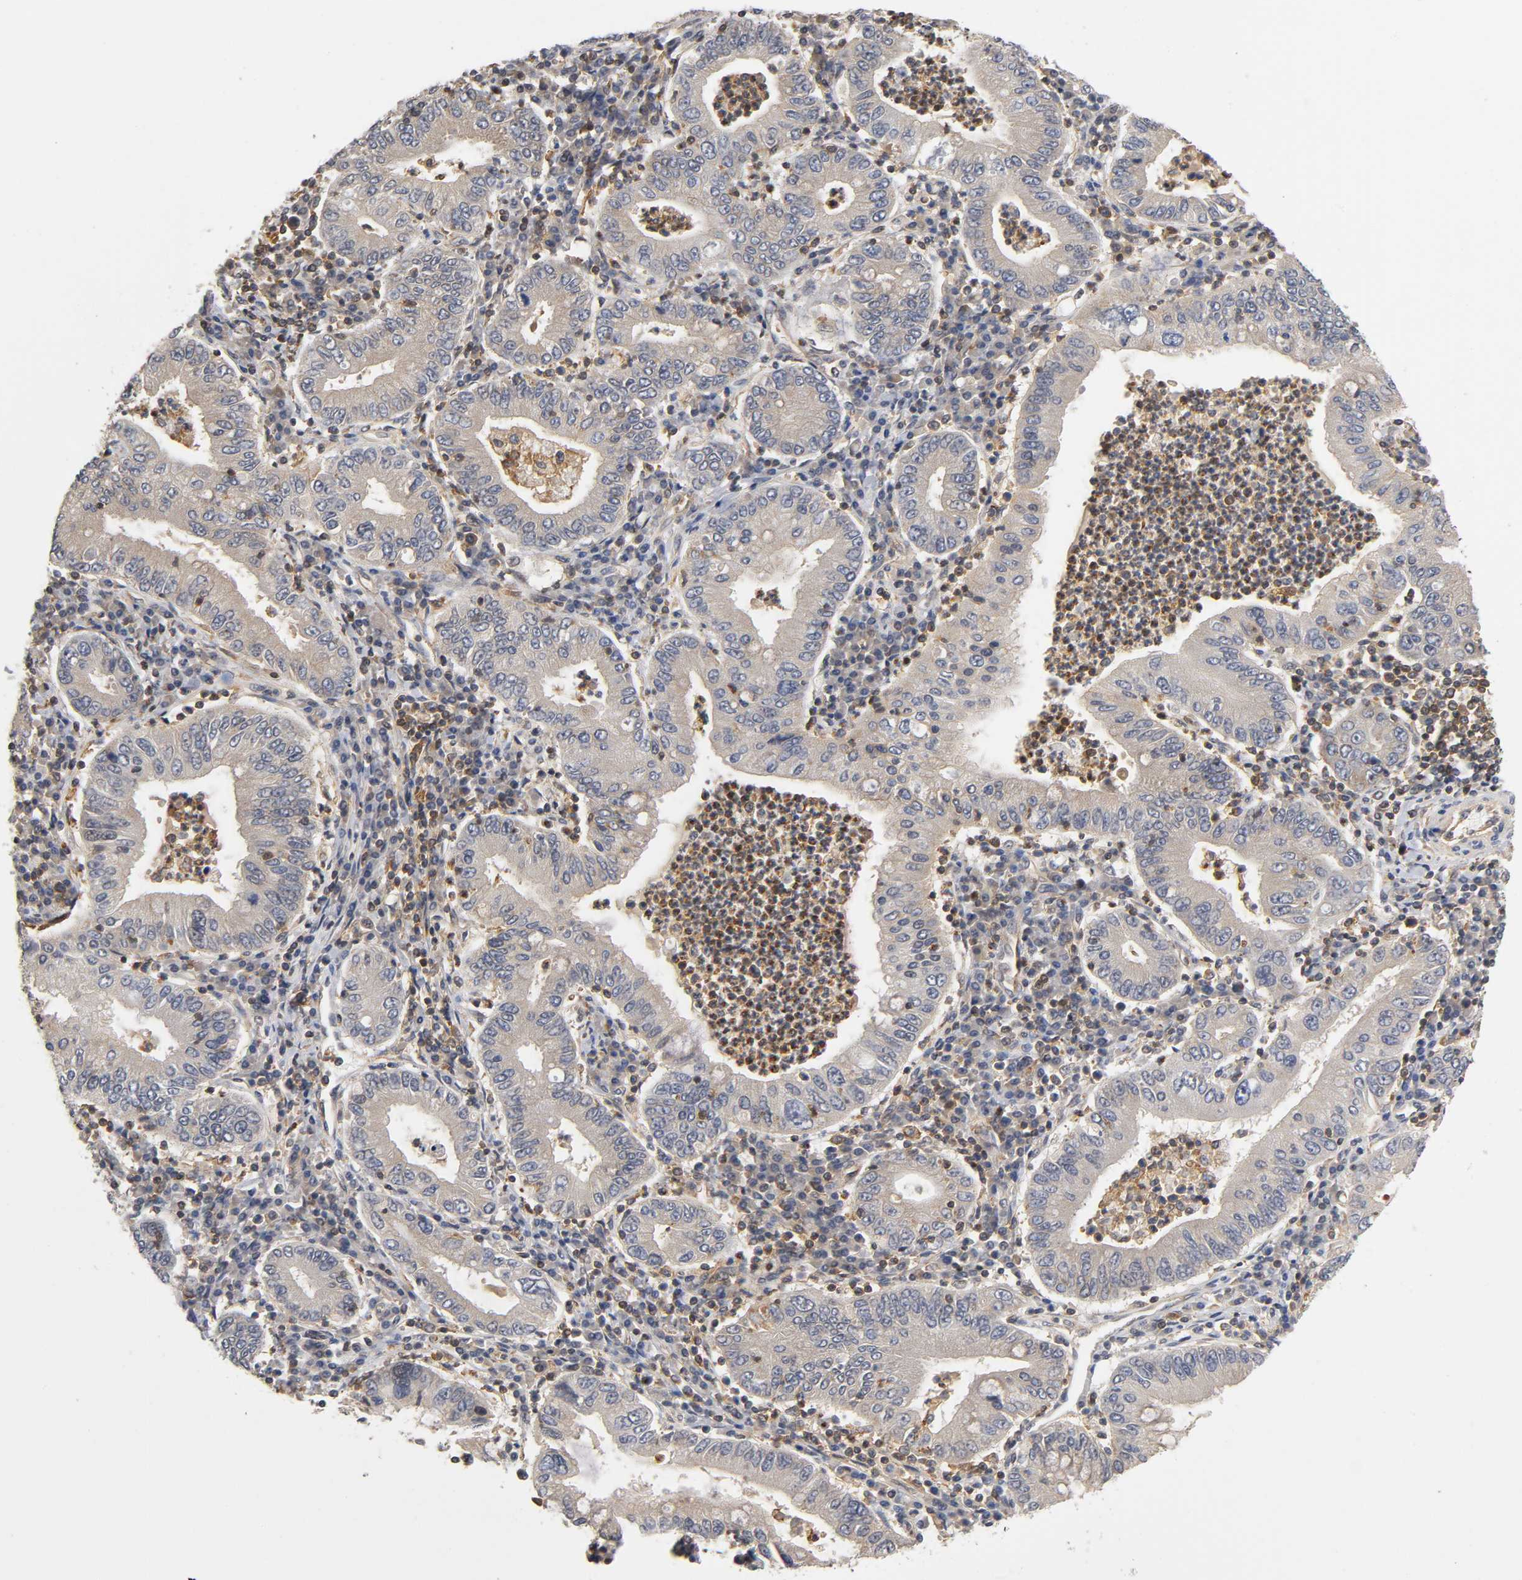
{"staining": {"intensity": "moderate", "quantity": ">75%", "location": "cytoplasmic/membranous"}, "tissue": "stomach cancer", "cell_type": "Tumor cells", "image_type": "cancer", "snomed": [{"axis": "morphology", "description": "Normal tissue, NOS"}, {"axis": "morphology", "description": "Adenocarcinoma, NOS"}, {"axis": "topography", "description": "Esophagus"}, {"axis": "topography", "description": "Stomach, upper"}, {"axis": "topography", "description": "Peripheral nerve tissue"}], "caption": "The immunohistochemical stain shows moderate cytoplasmic/membranous staining in tumor cells of stomach cancer (adenocarcinoma) tissue. (brown staining indicates protein expression, while blue staining denotes nuclei).", "gene": "ACTR2", "patient": {"sex": "male", "age": 62}}